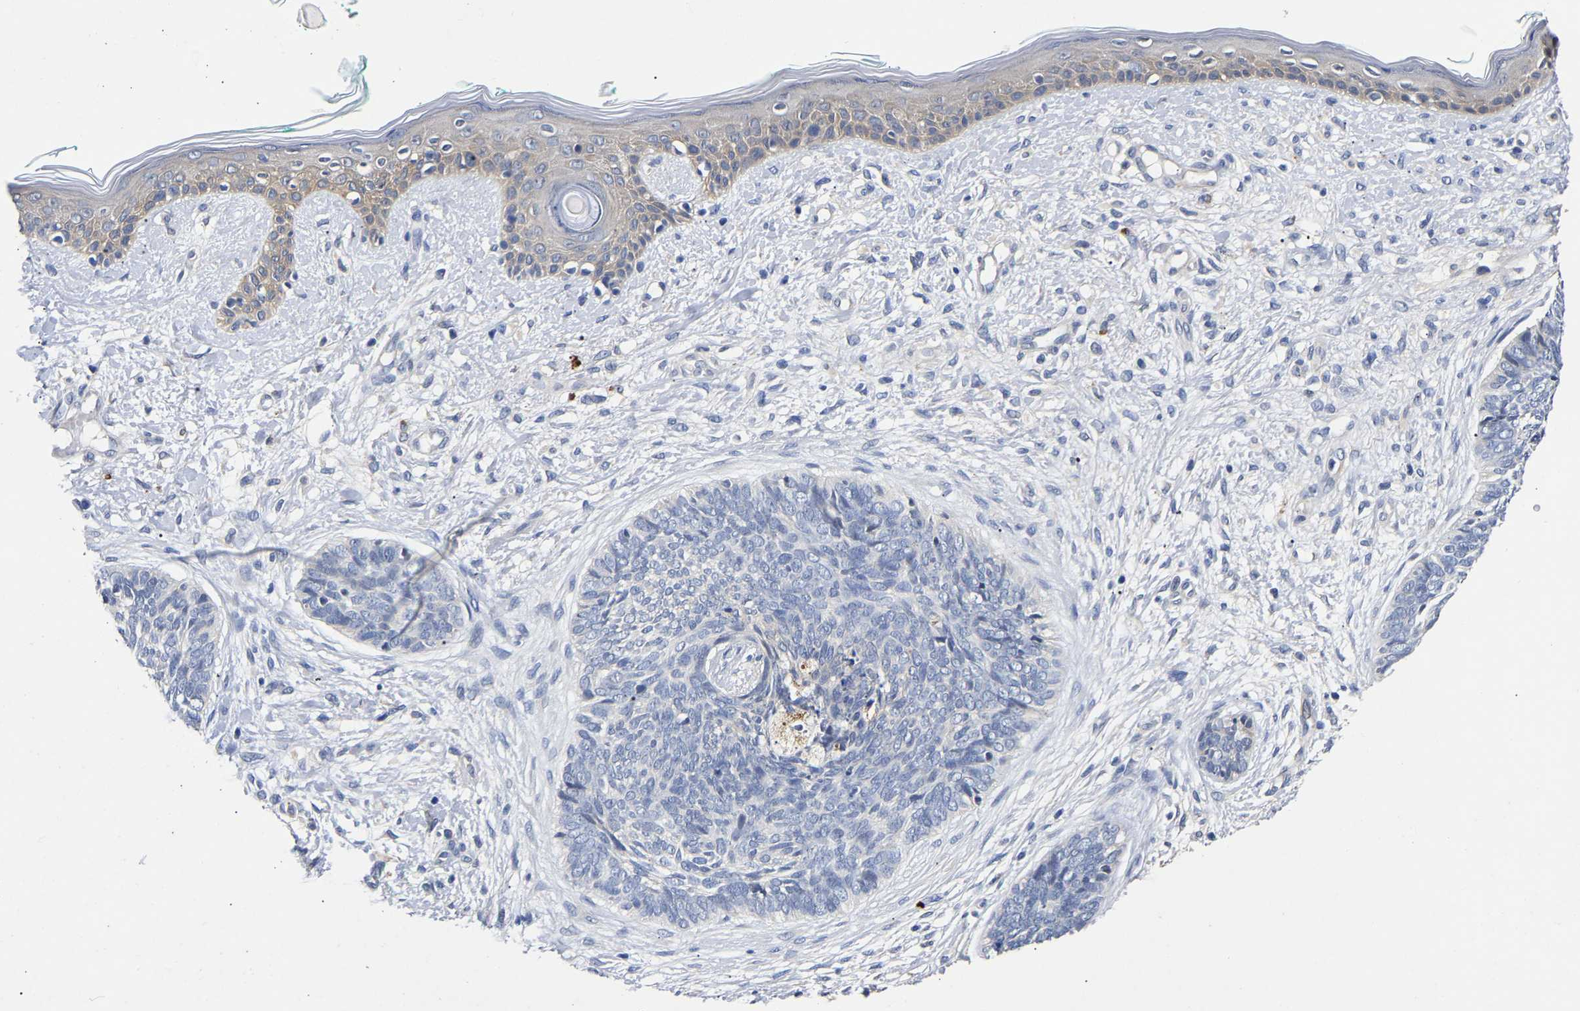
{"staining": {"intensity": "negative", "quantity": "none", "location": "none"}, "tissue": "skin cancer", "cell_type": "Tumor cells", "image_type": "cancer", "snomed": [{"axis": "morphology", "description": "Basal cell carcinoma"}, {"axis": "topography", "description": "Skin"}], "caption": "This is an immunohistochemistry image of human skin cancer. There is no expression in tumor cells.", "gene": "CCDC6", "patient": {"sex": "female", "age": 84}}